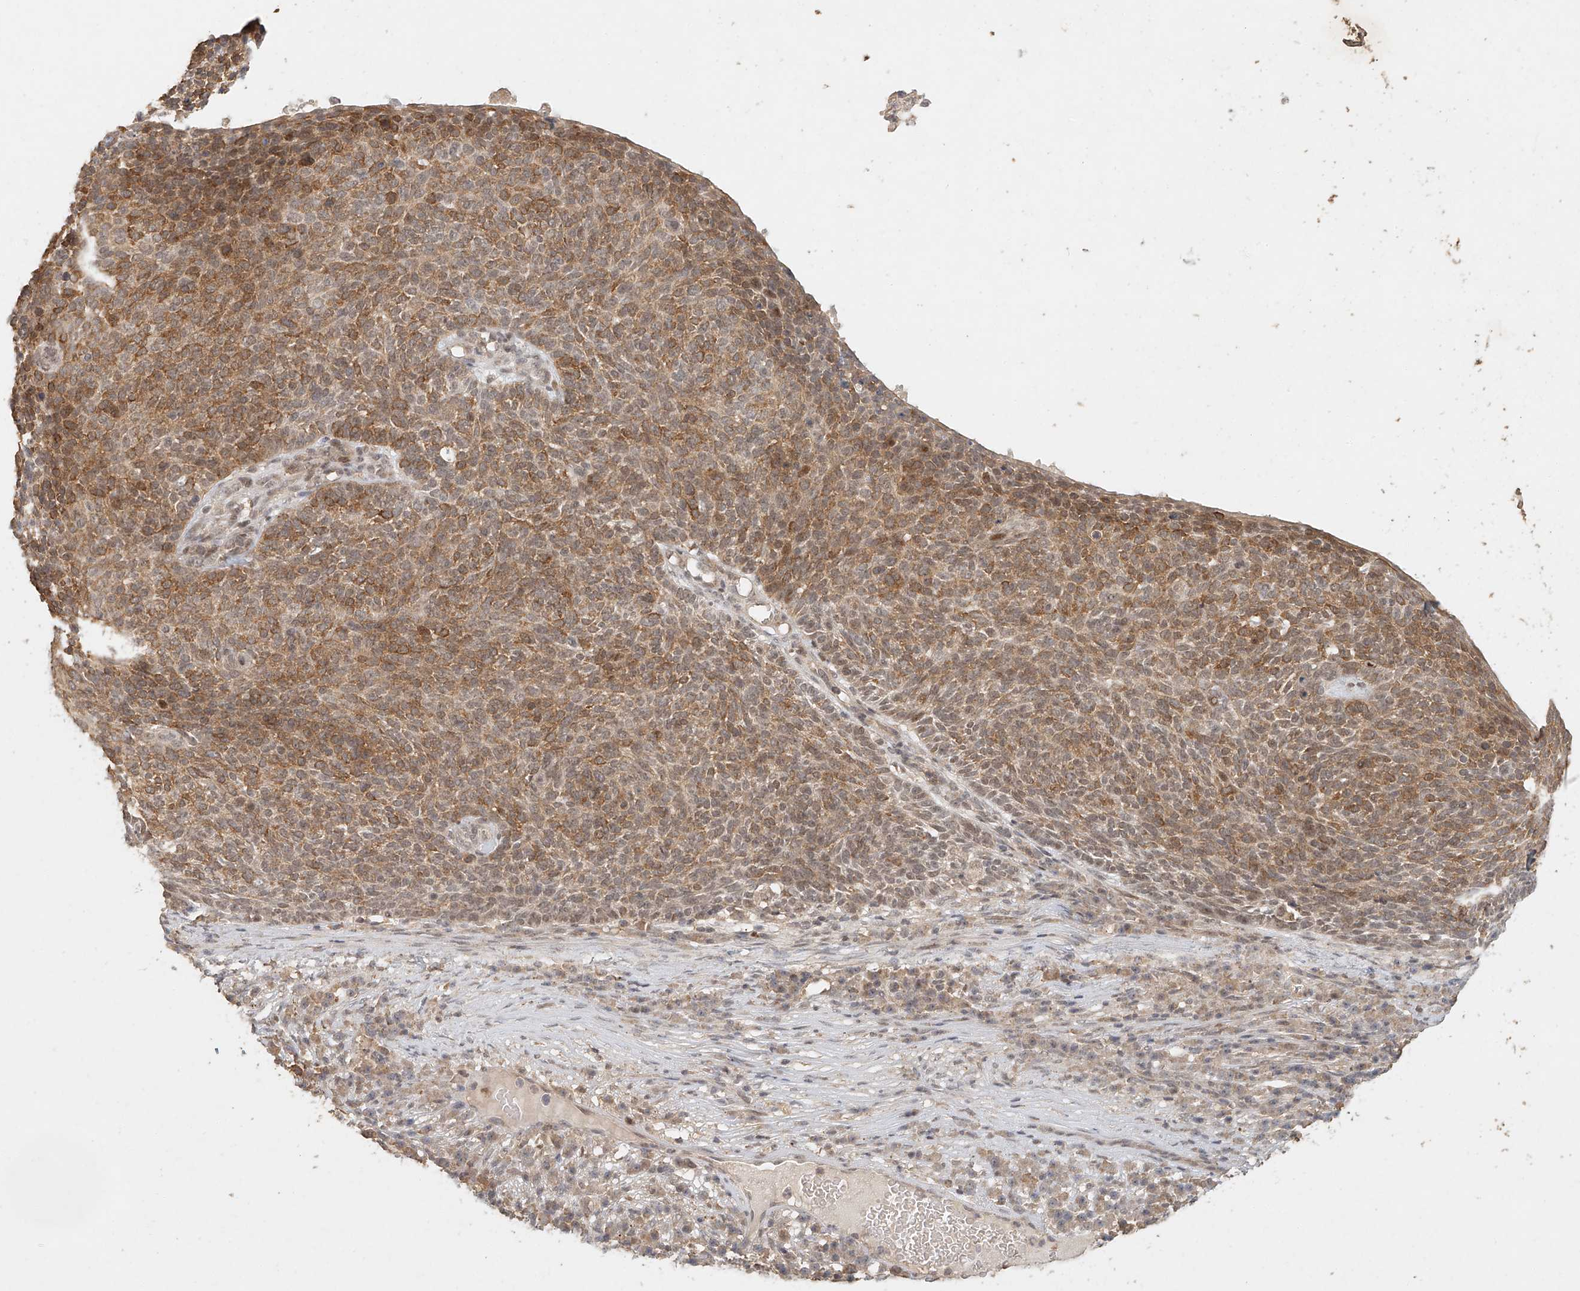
{"staining": {"intensity": "moderate", "quantity": ">75%", "location": "cytoplasmic/membranous"}, "tissue": "skin cancer", "cell_type": "Tumor cells", "image_type": "cancer", "snomed": [{"axis": "morphology", "description": "Squamous cell carcinoma, NOS"}, {"axis": "topography", "description": "Skin"}], "caption": "Approximately >75% of tumor cells in skin squamous cell carcinoma display moderate cytoplasmic/membranous protein staining as visualized by brown immunohistochemical staining.", "gene": "CXorf58", "patient": {"sex": "female", "age": 90}}